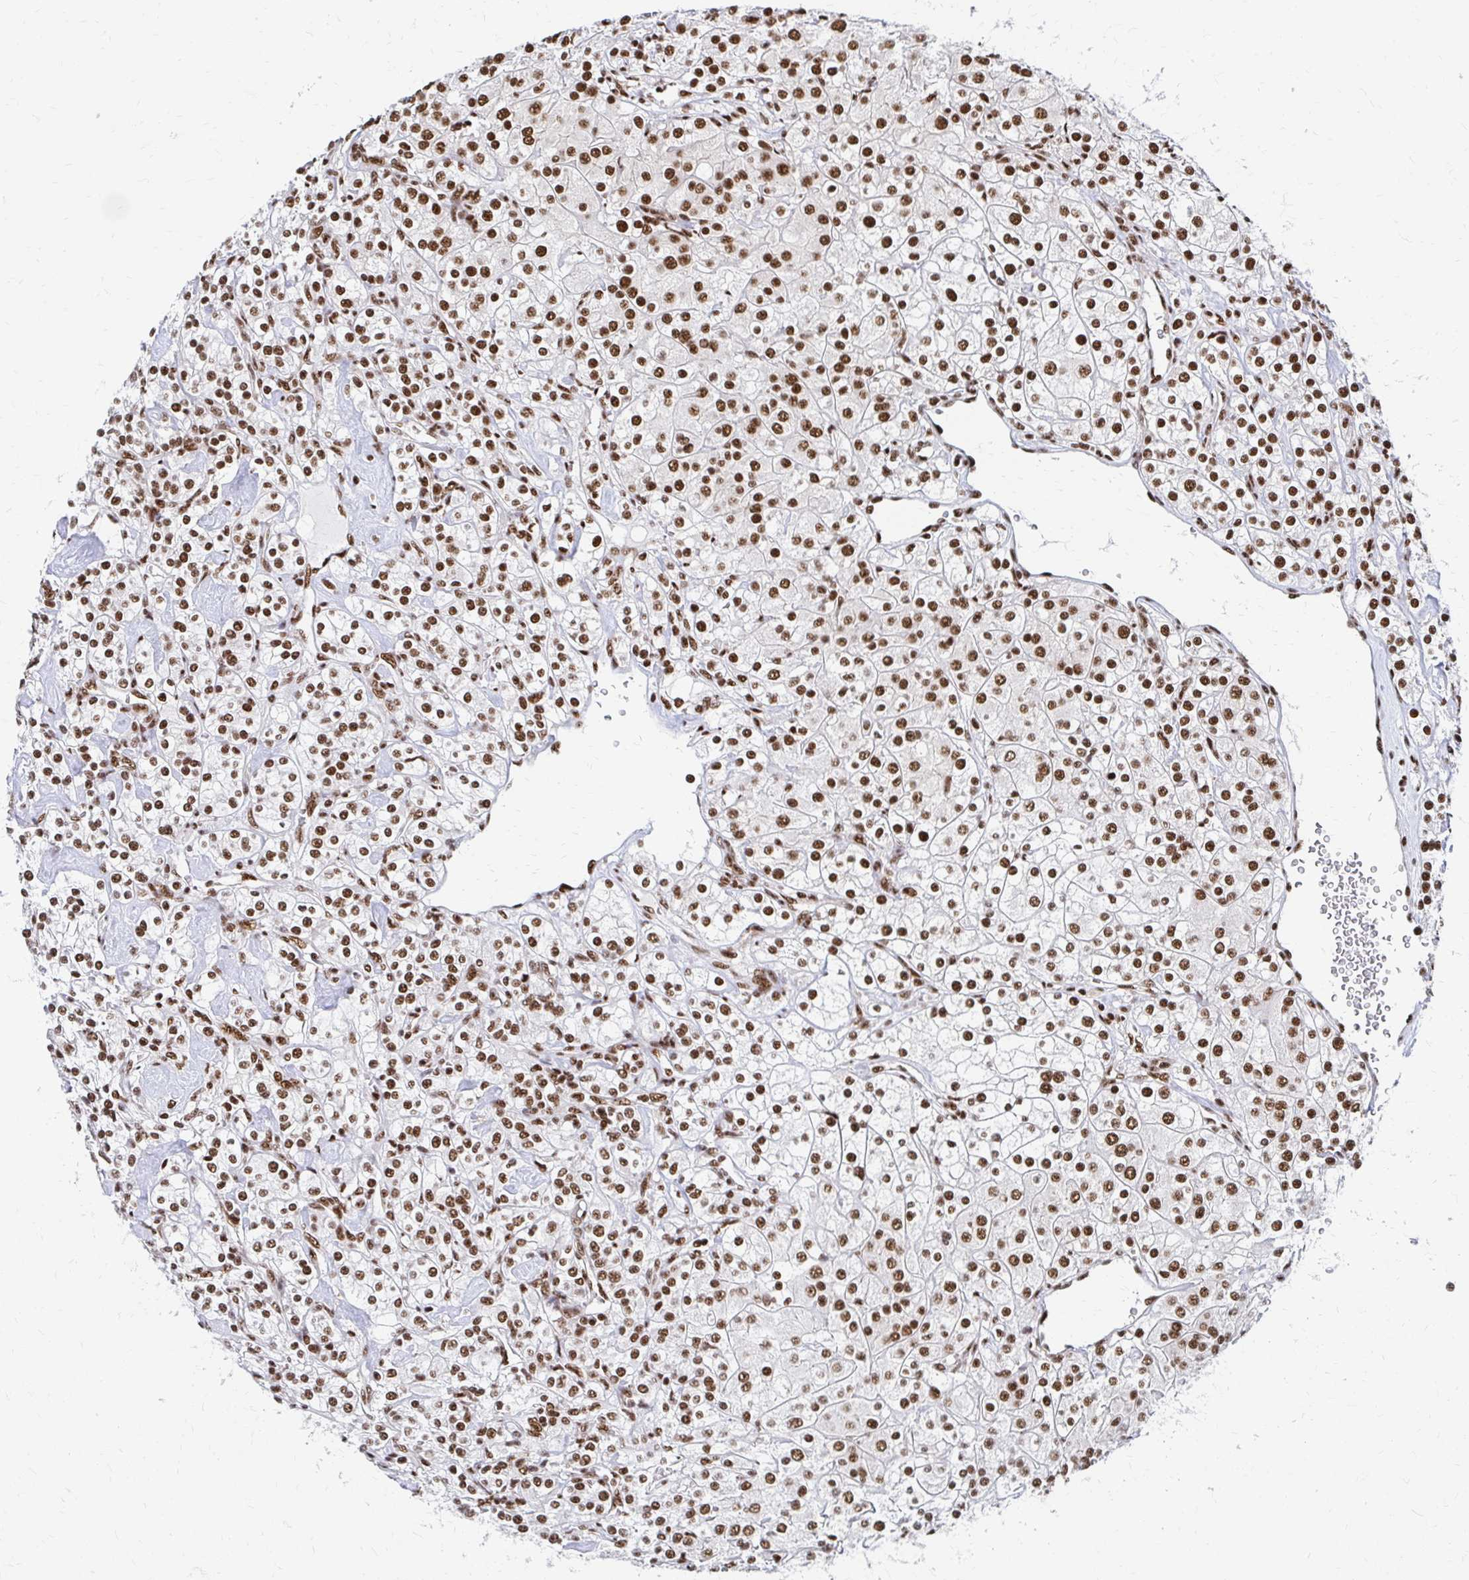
{"staining": {"intensity": "moderate", "quantity": ">75%", "location": "nuclear"}, "tissue": "renal cancer", "cell_type": "Tumor cells", "image_type": "cancer", "snomed": [{"axis": "morphology", "description": "Adenocarcinoma, NOS"}, {"axis": "topography", "description": "Kidney"}], "caption": "The photomicrograph exhibits a brown stain indicating the presence of a protein in the nuclear of tumor cells in adenocarcinoma (renal).", "gene": "CNKSR3", "patient": {"sex": "male", "age": 77}}